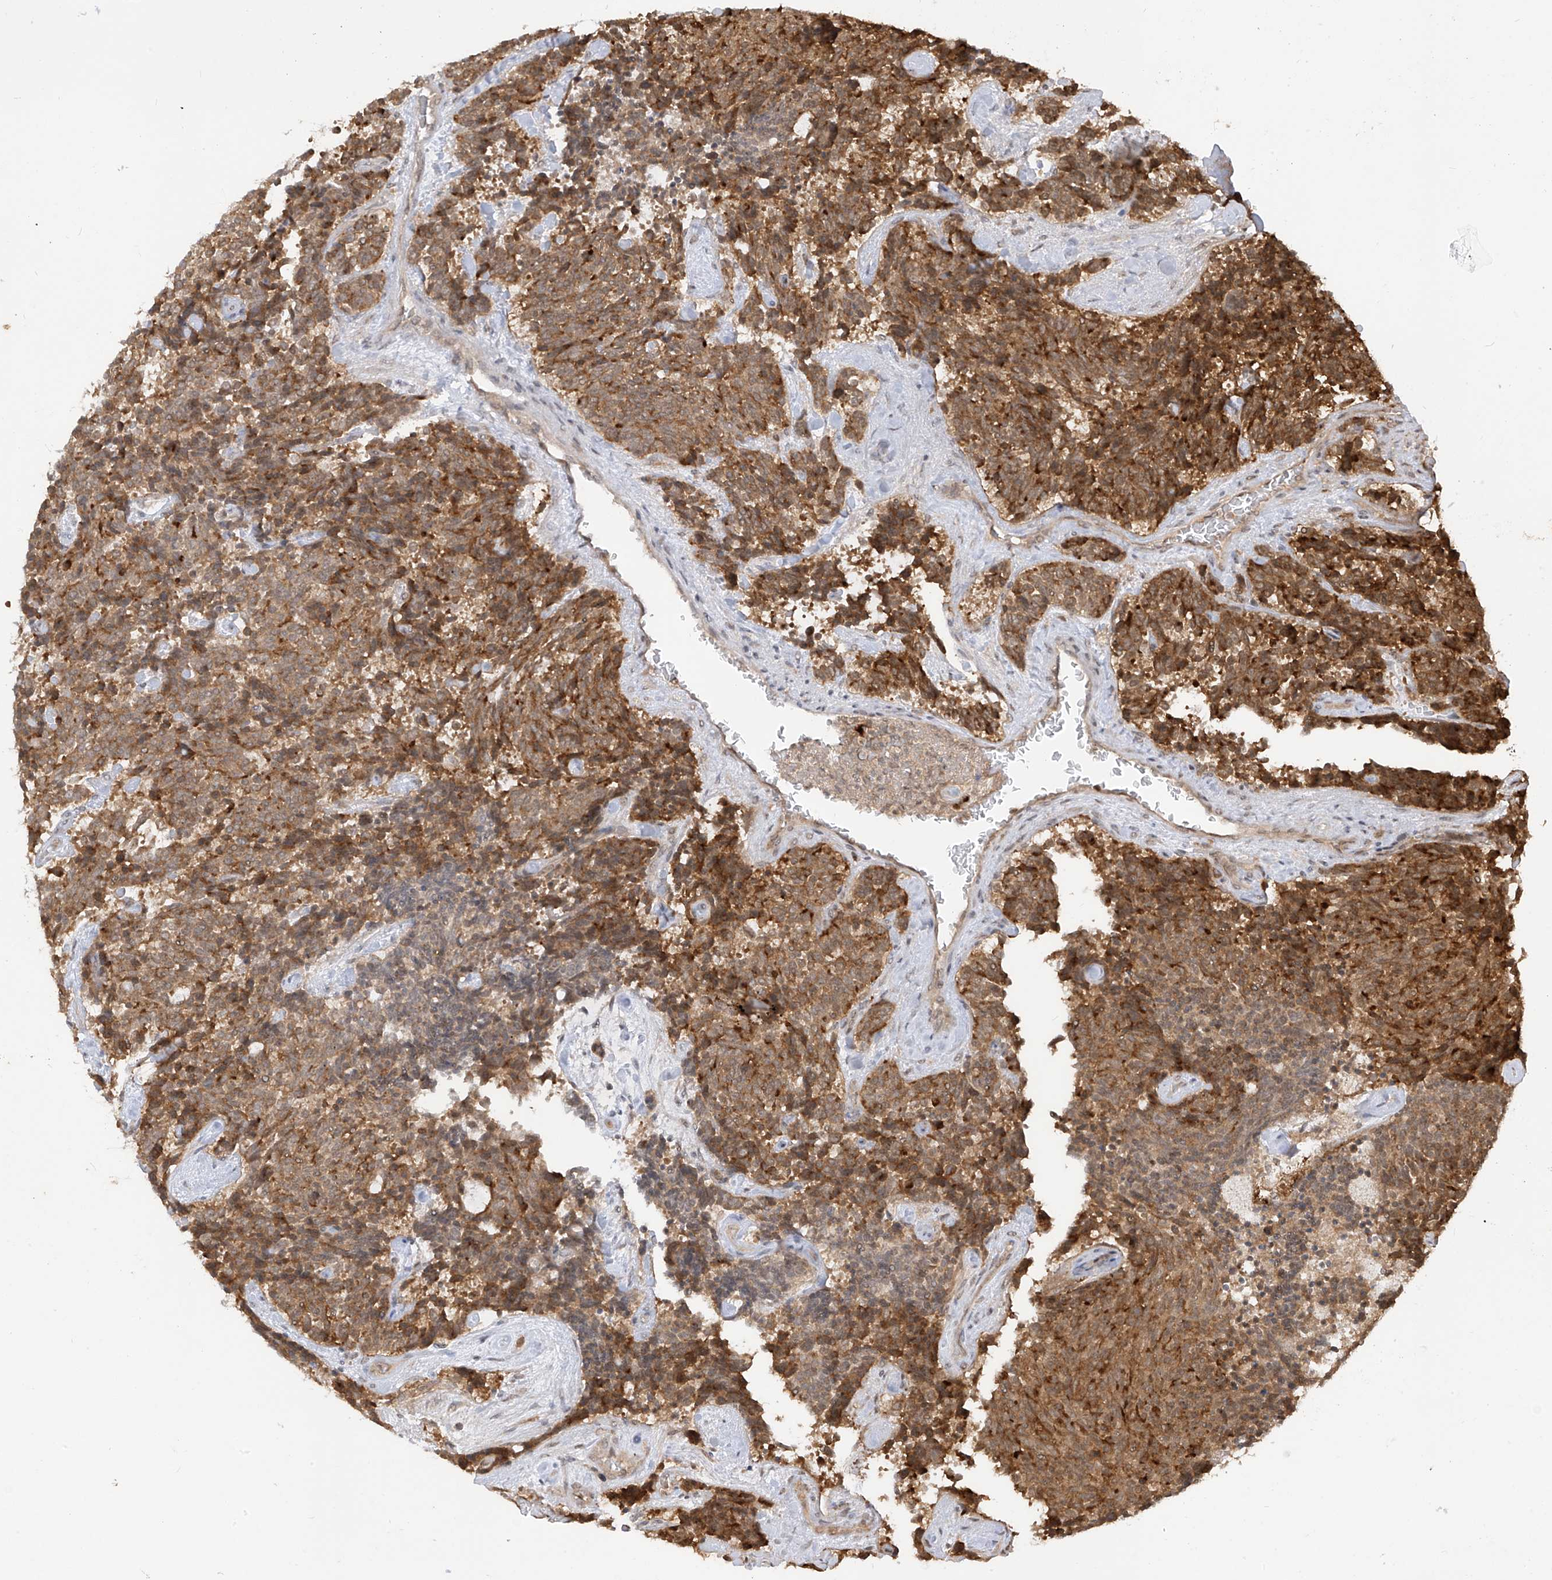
{"staining": {"intensity": "moderate", "quantity": ">75%", "location": "cytoplasmic/membranous"}, "tissue": "carcinoid", "cell_type": "Tumor cells", "image_type": "cancer", "snomed": [{"axis": "morphology", "description": "Carcinoid, malignant, NOS"}, {"axis": "topography", "description": "Pancreas"}], "caption": "A micrograph of malignant carcinoid stained for a protein shows moderate cytoplasmic/membranous brown staining in tumor cells. The staining was performed using DAB (3,3'-diaminobenzidine), with brown indicating positive protein expression. Nuclei are stained blue with hematoxylin.", "gene": "LCOR", "patient": {"sex": "female", "age": 54}}